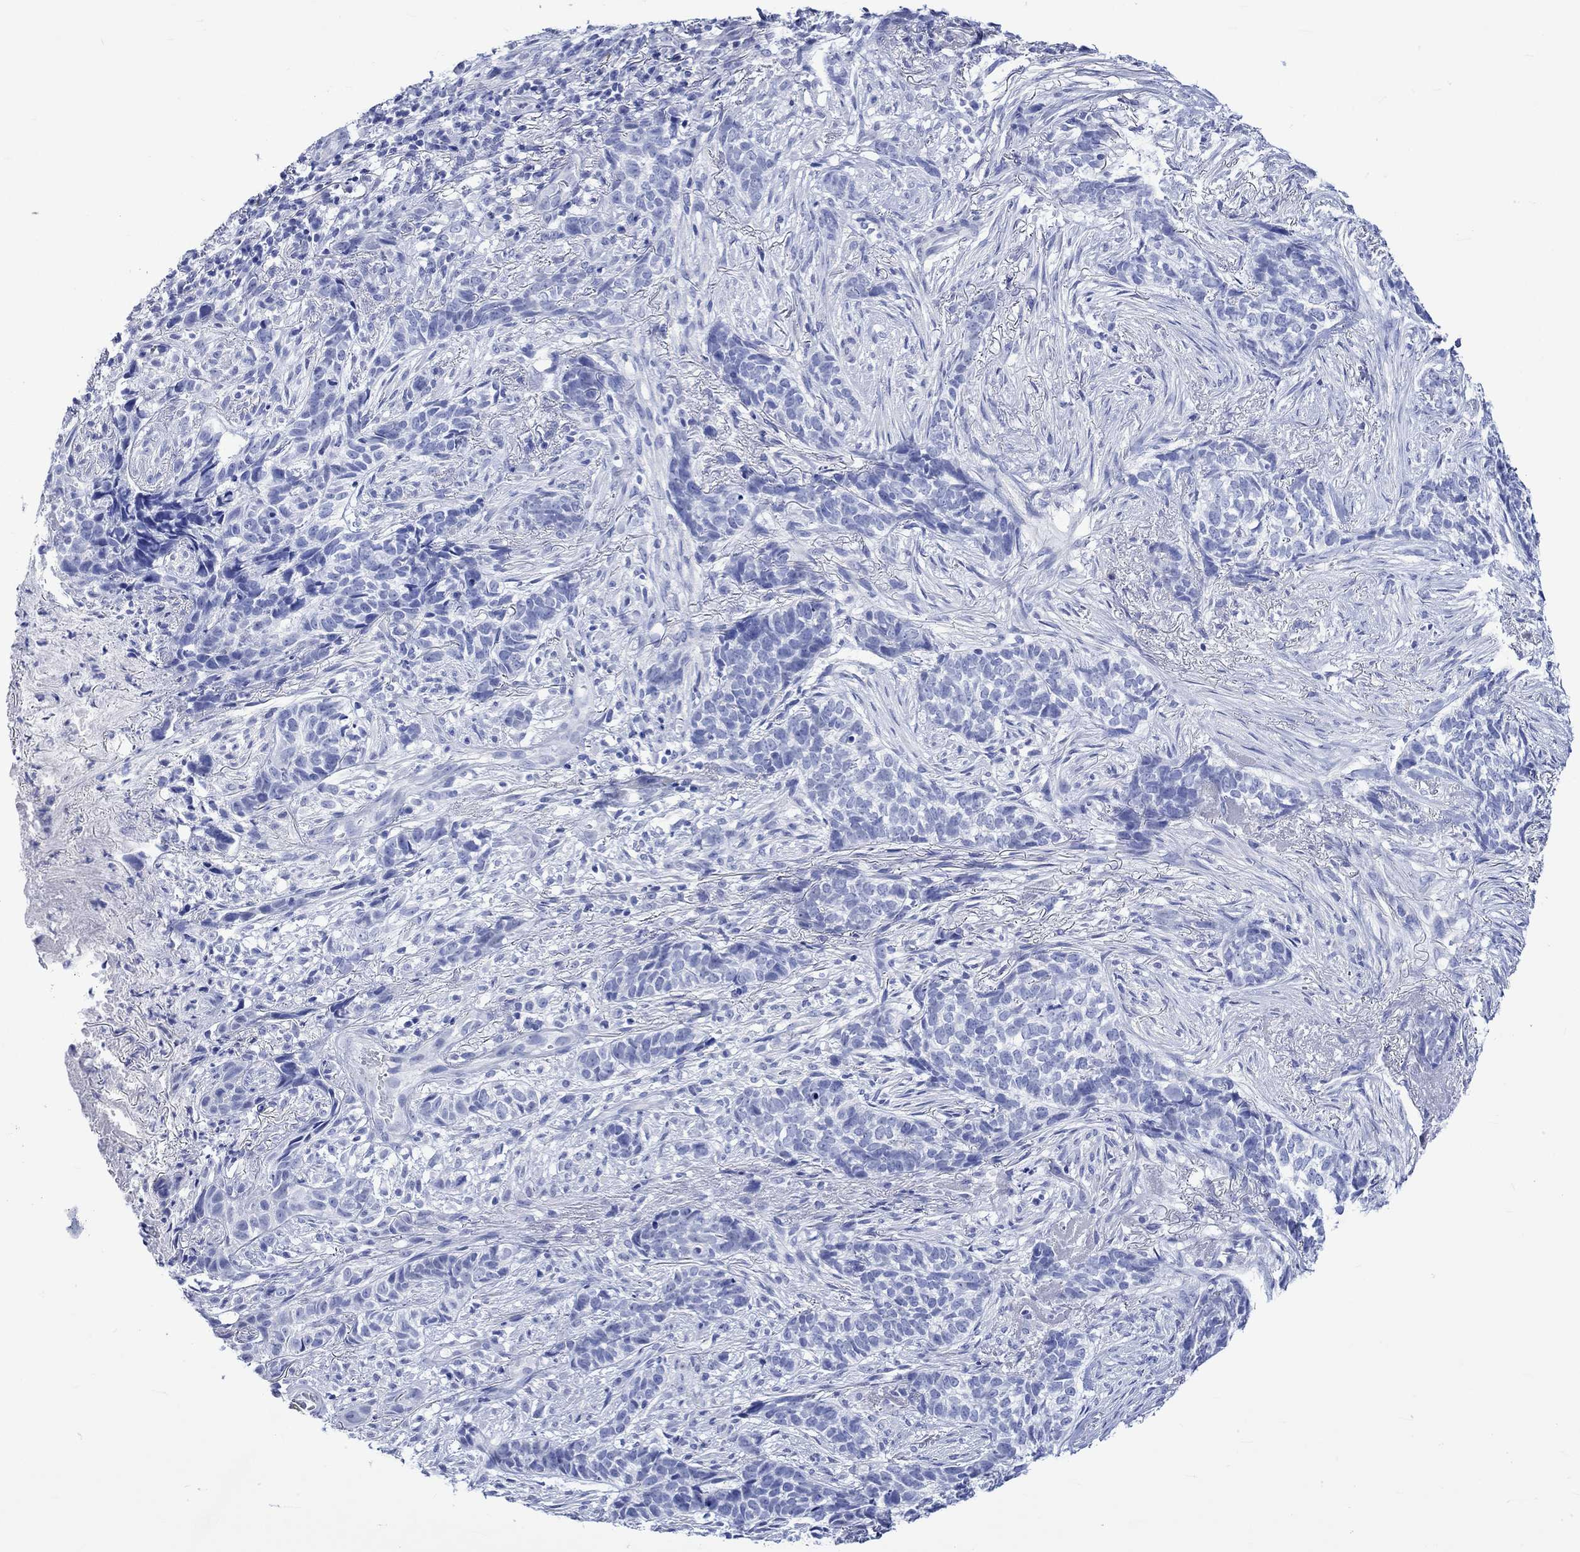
{"staining": {"intensity": "negative", "quantity": "none", "location": "none"}, "tissue": "skin cancer", "cell_type": "Tumor cells", "image_type": "cancer", "snomed": [{"axis": "morphology", "description": "Basal cell carcinoma"}, {"axis": "topography", "description": "Skin"}], "caption": "Tumor cells show no significant protein positivity in skin cancer (basal cell carcinoma).", "gene": "CRYAB", "patient": {"sex": "female", "age": 69}}